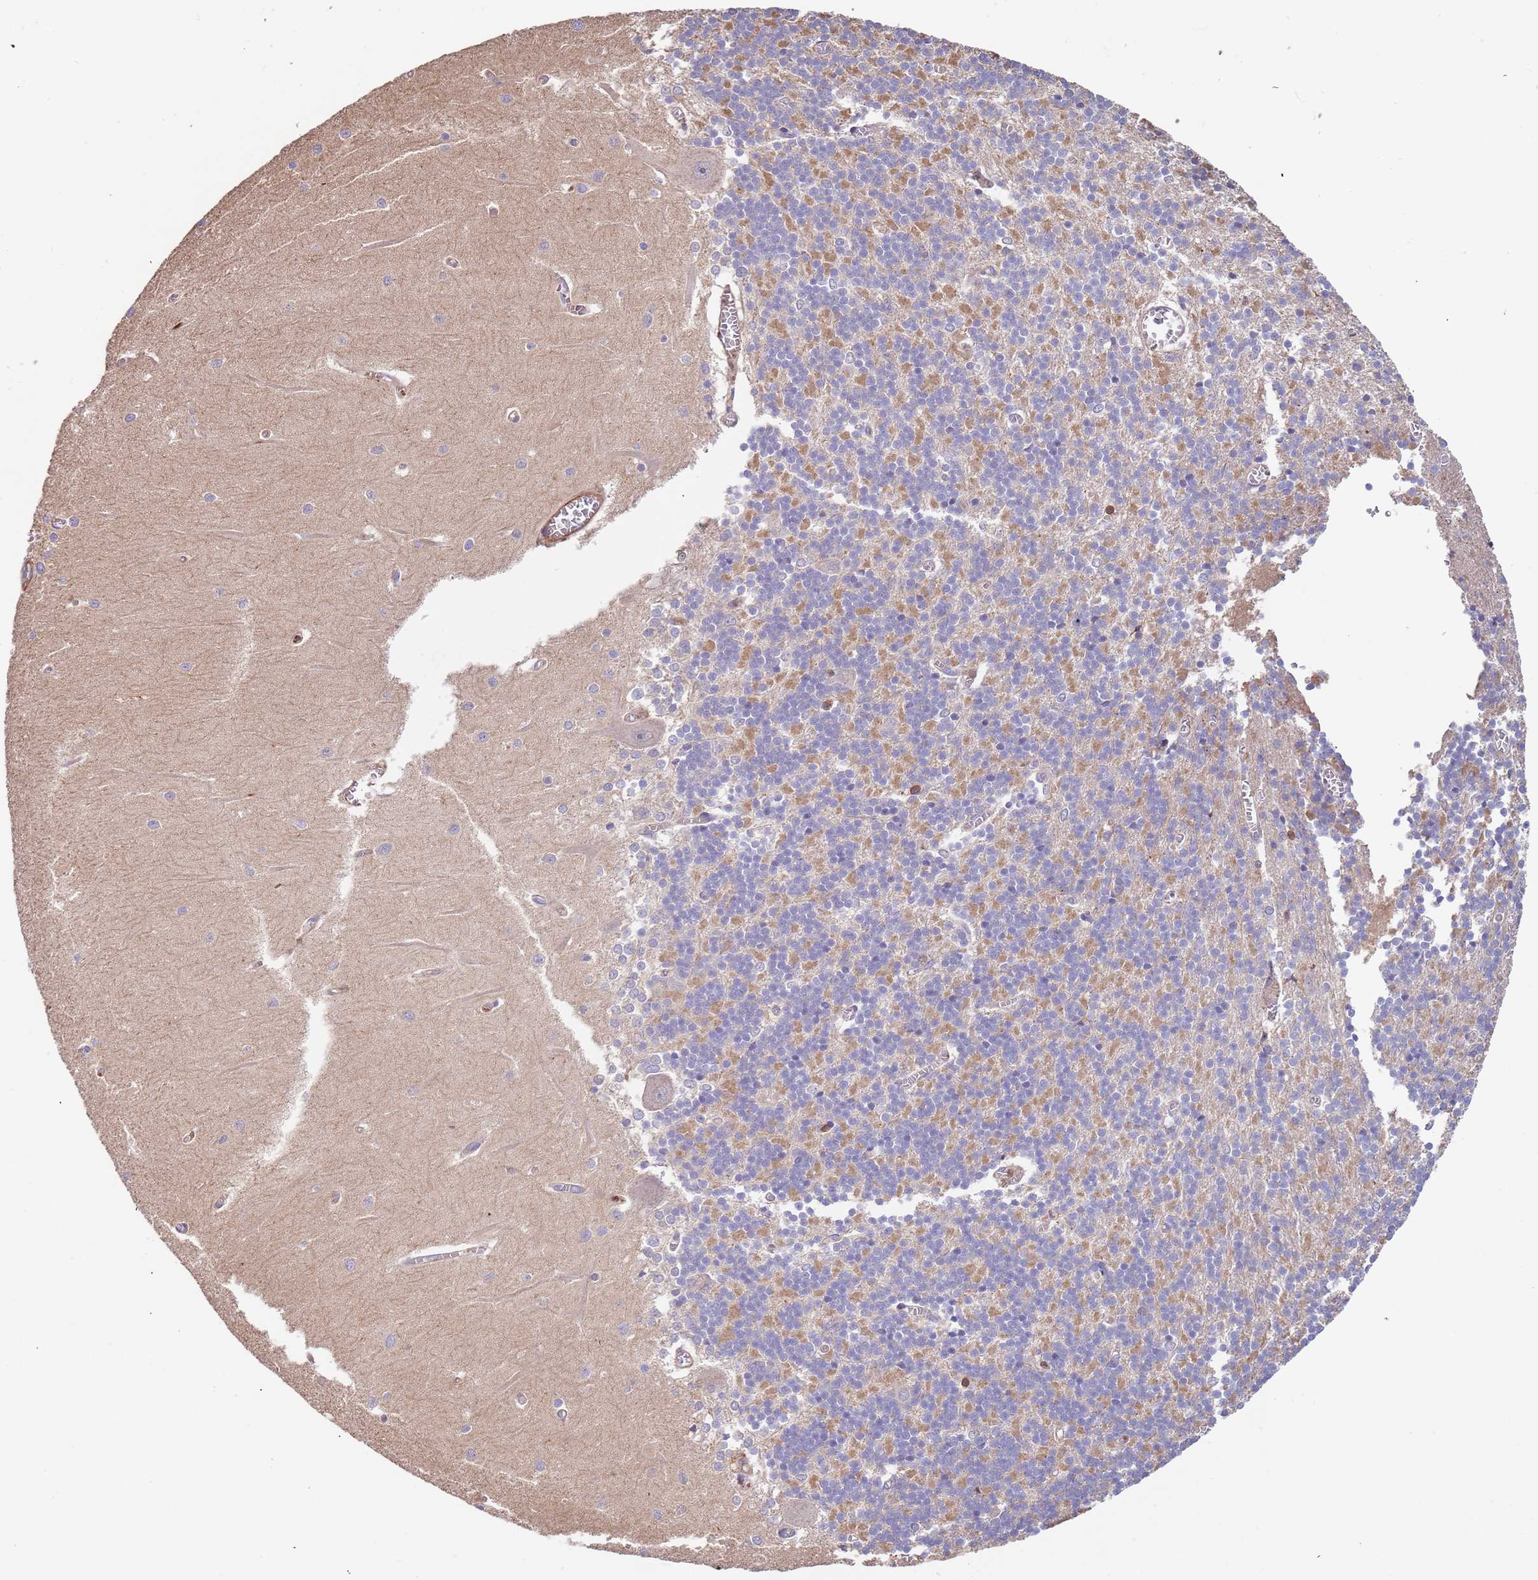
{"staining": {"intensity": "negative", "quantity": "none", "location": "none"}, "tissue": "cerebellum", "cell_type": "Cells in granular layer", "image_type": "normal", "snomed": [{"axis": "morphology", "description": "Normal tissue, NOS"}, {"axis": "topography", "description": "Cerebellum"}], "caption": "IHC photomicrograph of benign cerebellum stained for a protein (brown), which shows no staining in cells in granular layer. (Brightfield microscopy of DAB (3,3'-diaminobenzidine) IHC at high magnification).", "gene": "SYT4", "patient": {"sex": "male", "age": 37}}